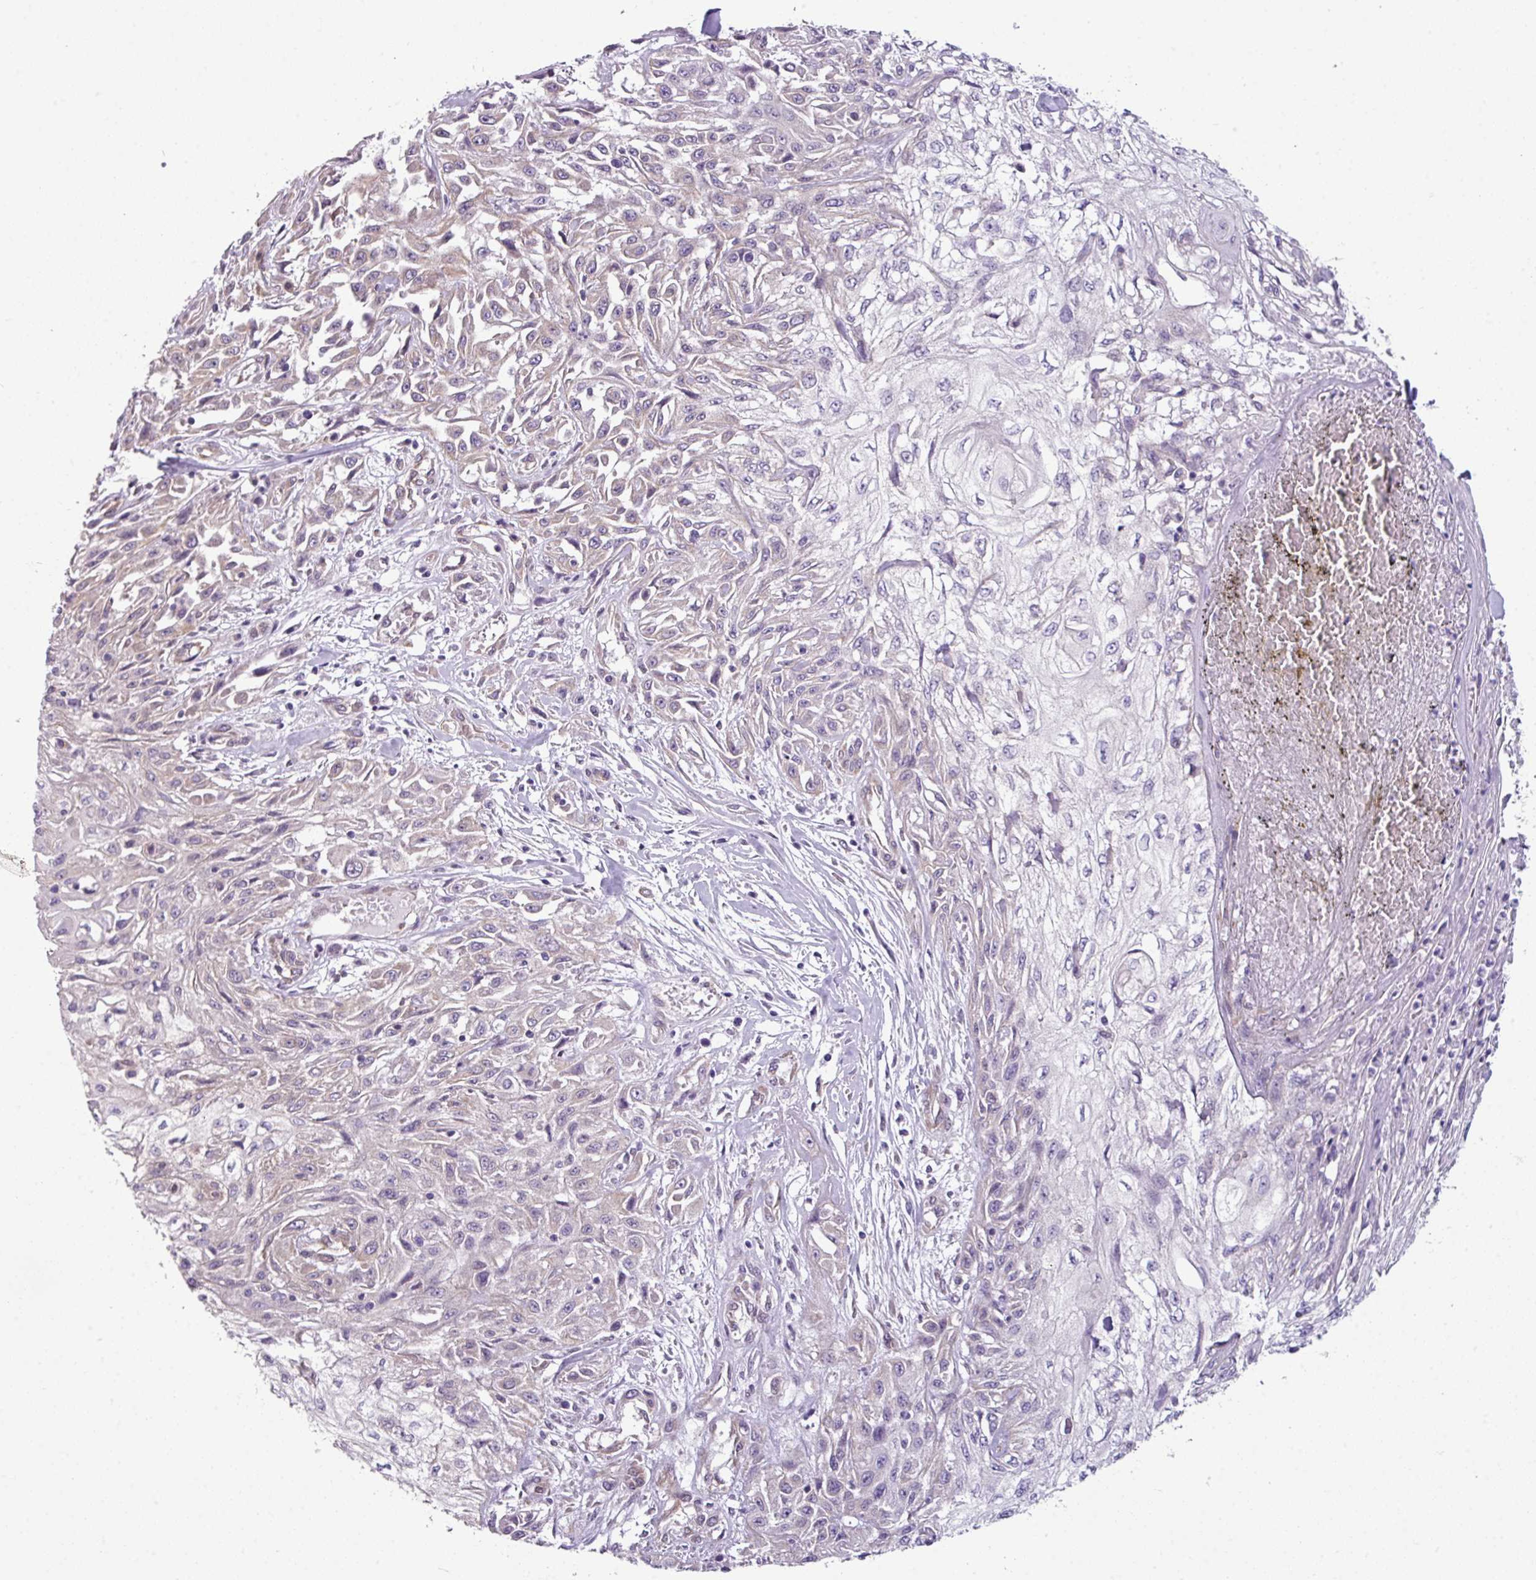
{"staining": {"intensity": "weak", "quantity": "25%-75%", "location": "cytoplasmic/membranous"}, "tissue": "skin cancer", "cell_type": "Tumor cells", "image_type": "cancer", "snomed": [{"axis": "morphology", "description": "Squamous cell carcinoma, NOS"}, {"axis": "morphology", "description": "Squamous cell carcinoma, metastatic, NOS"}, {"axis": "topography", "description": "Skin"}, {"axis": "topography", "description": "Lymph node"}], "caption": "Immunohistochemistry histopathology image of neoplastic tissue: skin cancer (metastatic squamous cell carcinoma) stained using immunohistochemistry reveals low levels of weak protein expression localized specifically in the cytoplasmic/membranous of tumor cells, appearing as a cytoplasmic/membranous brown color.", "gene": "TOR1AIP2", "patient": {"sex": "male", "age": 75}}